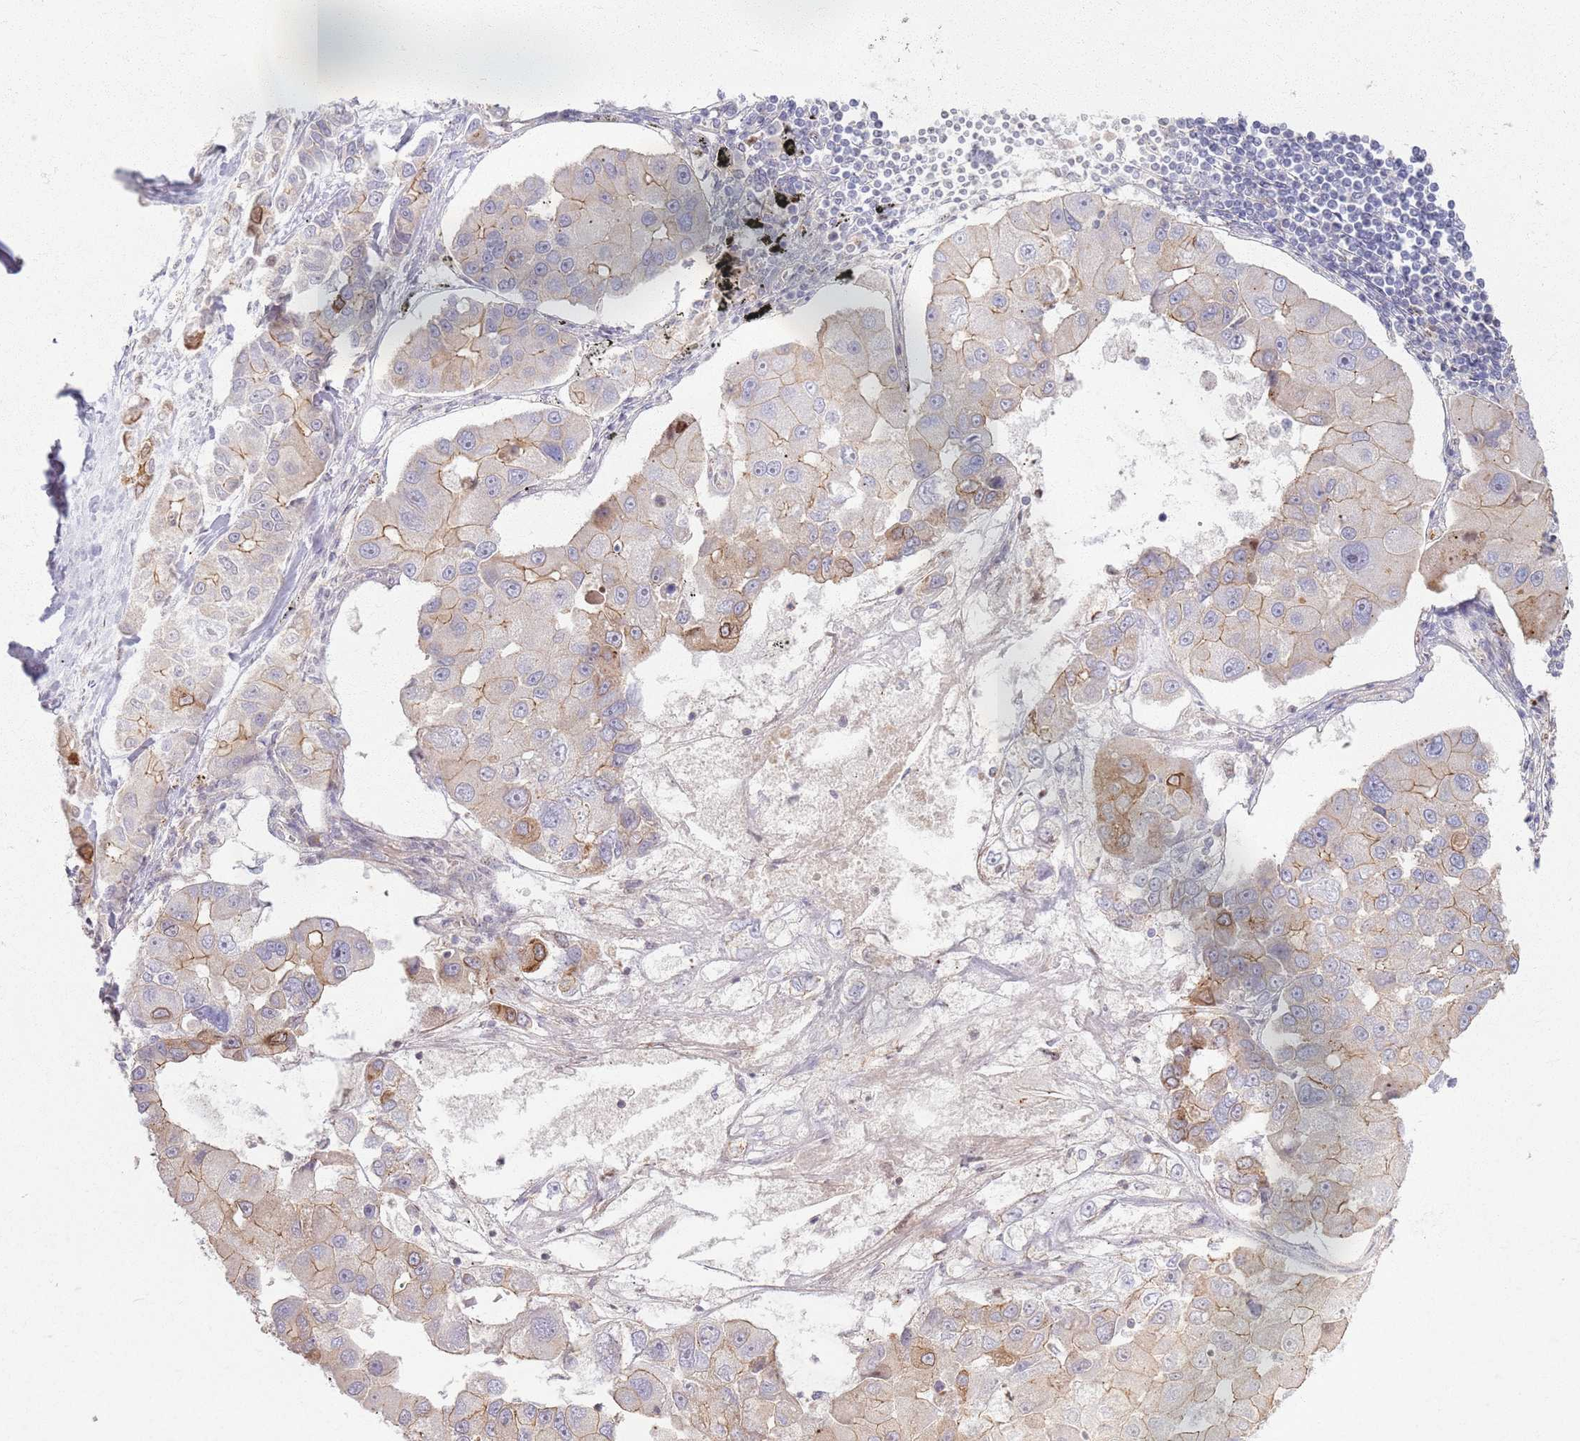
{"staining": {"intensity": "moderate", "quantity": "<25%", "location": "cytoplasmic/membranous"}, "tissue": "lung cancer", "cell_type": "Tumor cells", "image_type": "cancer", "snomed": [{"axis": "morphology", "description": "Adenocarcinoma, NOS"}, {"axis": "topography", "description": "Lung"}], "caption": "Human adenocarcinoma (lung) stained with a protein marker exhibits moderate staining in tumor cells.", "gene": "KCNA5", "patient": {"sex": "female", "age": 54}}